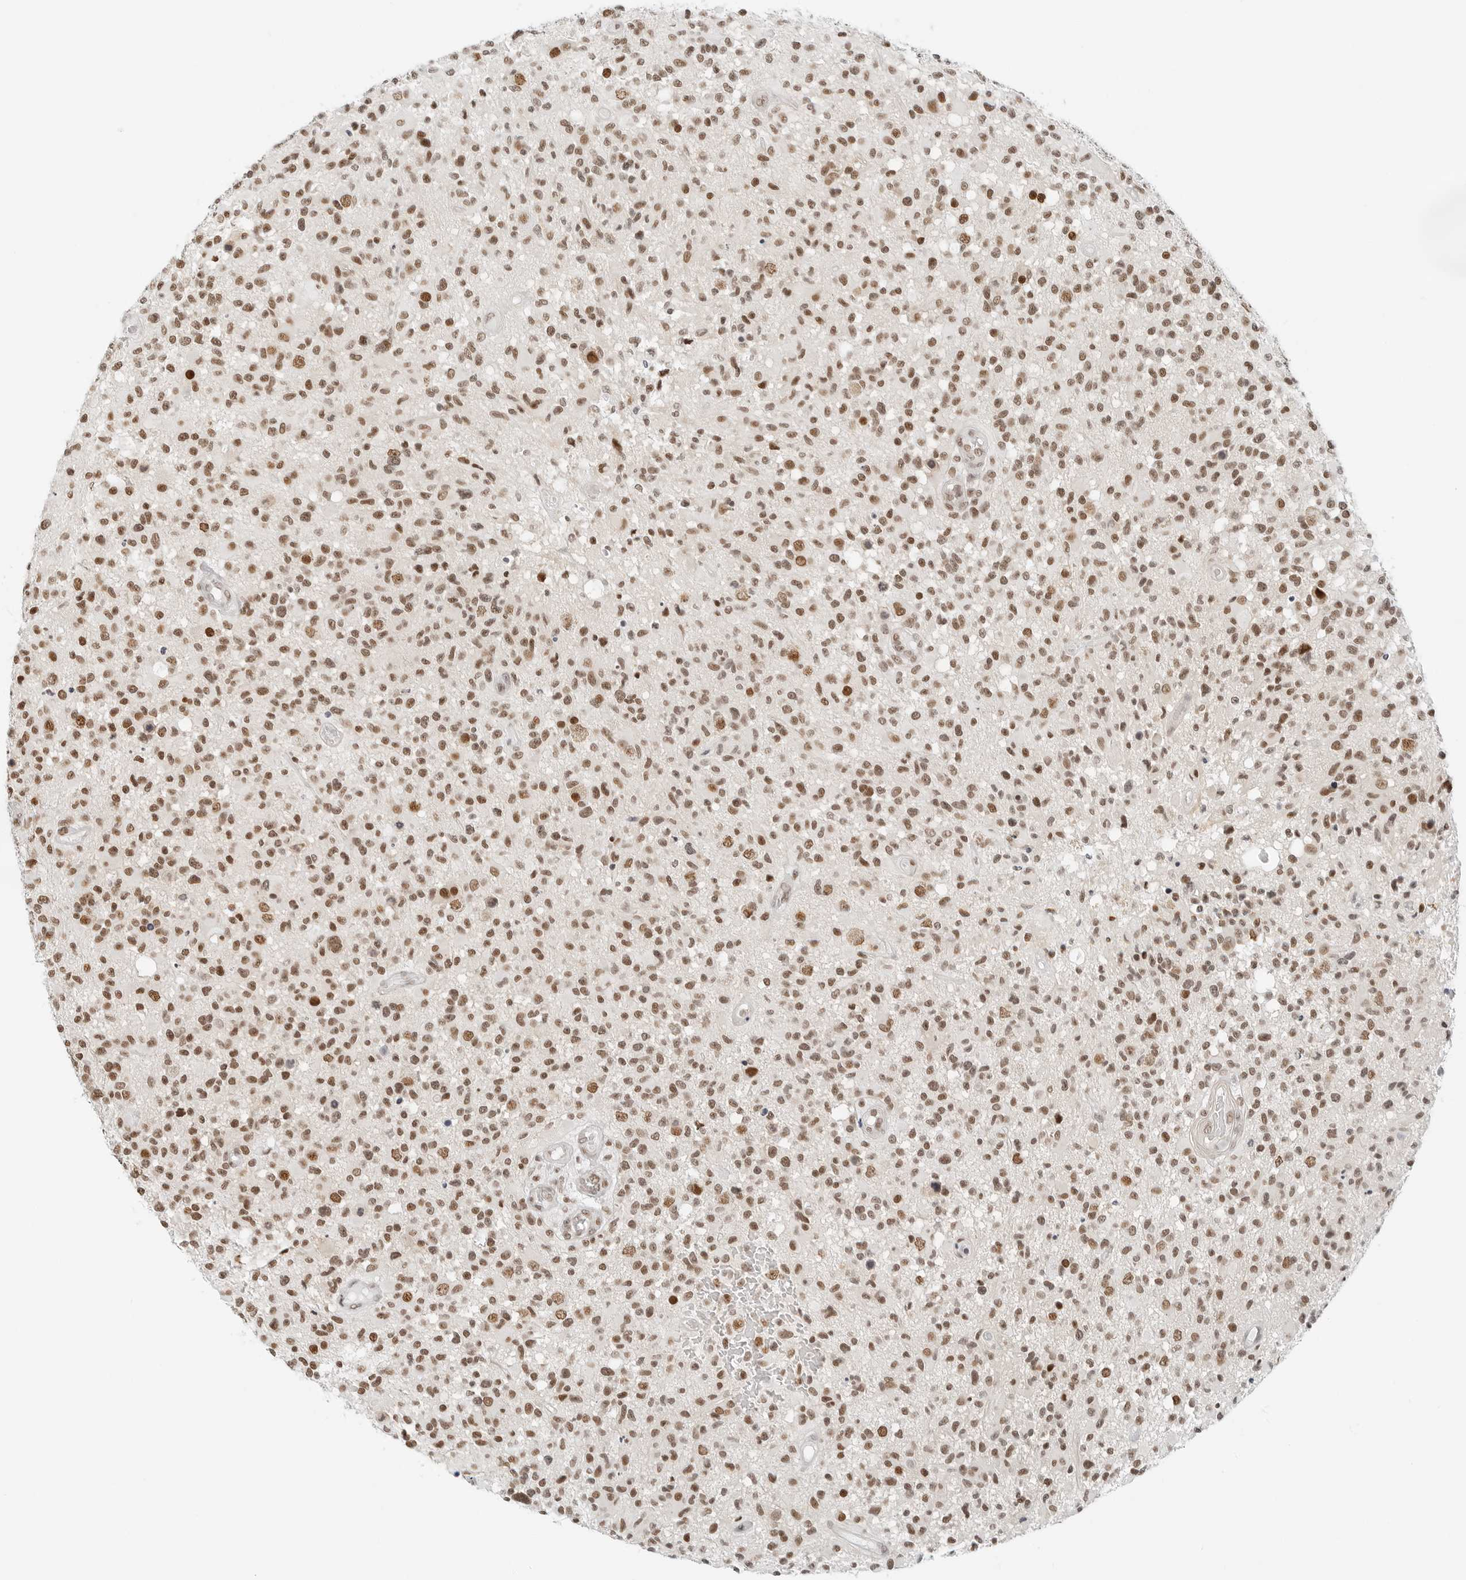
{"staining": {"intensity": "moderate", "quantity": ">75%", "location": "nuclear"}, "tissue": "glioma", "cell_type": "Tumor cells", "image_type": "cancer", "snomed": [{"axis": "morphology", "description": "Glioma, malignant, High grade"}, {"axis": "morphology", "description": "Glioblastoma, NOS"}, {"axis": "topography", "description": "Brain"}], "caption": "This photomicrograph shows glioblastoma stained with immunohistochemistry (IHC) to label a protein in brown. The nuclear of tumor cells show moderate positivity for the protein. Nuclei are counter-stained blue.", "gene": "CRTC2", "patient": {"sex": "male", "age": 60}}